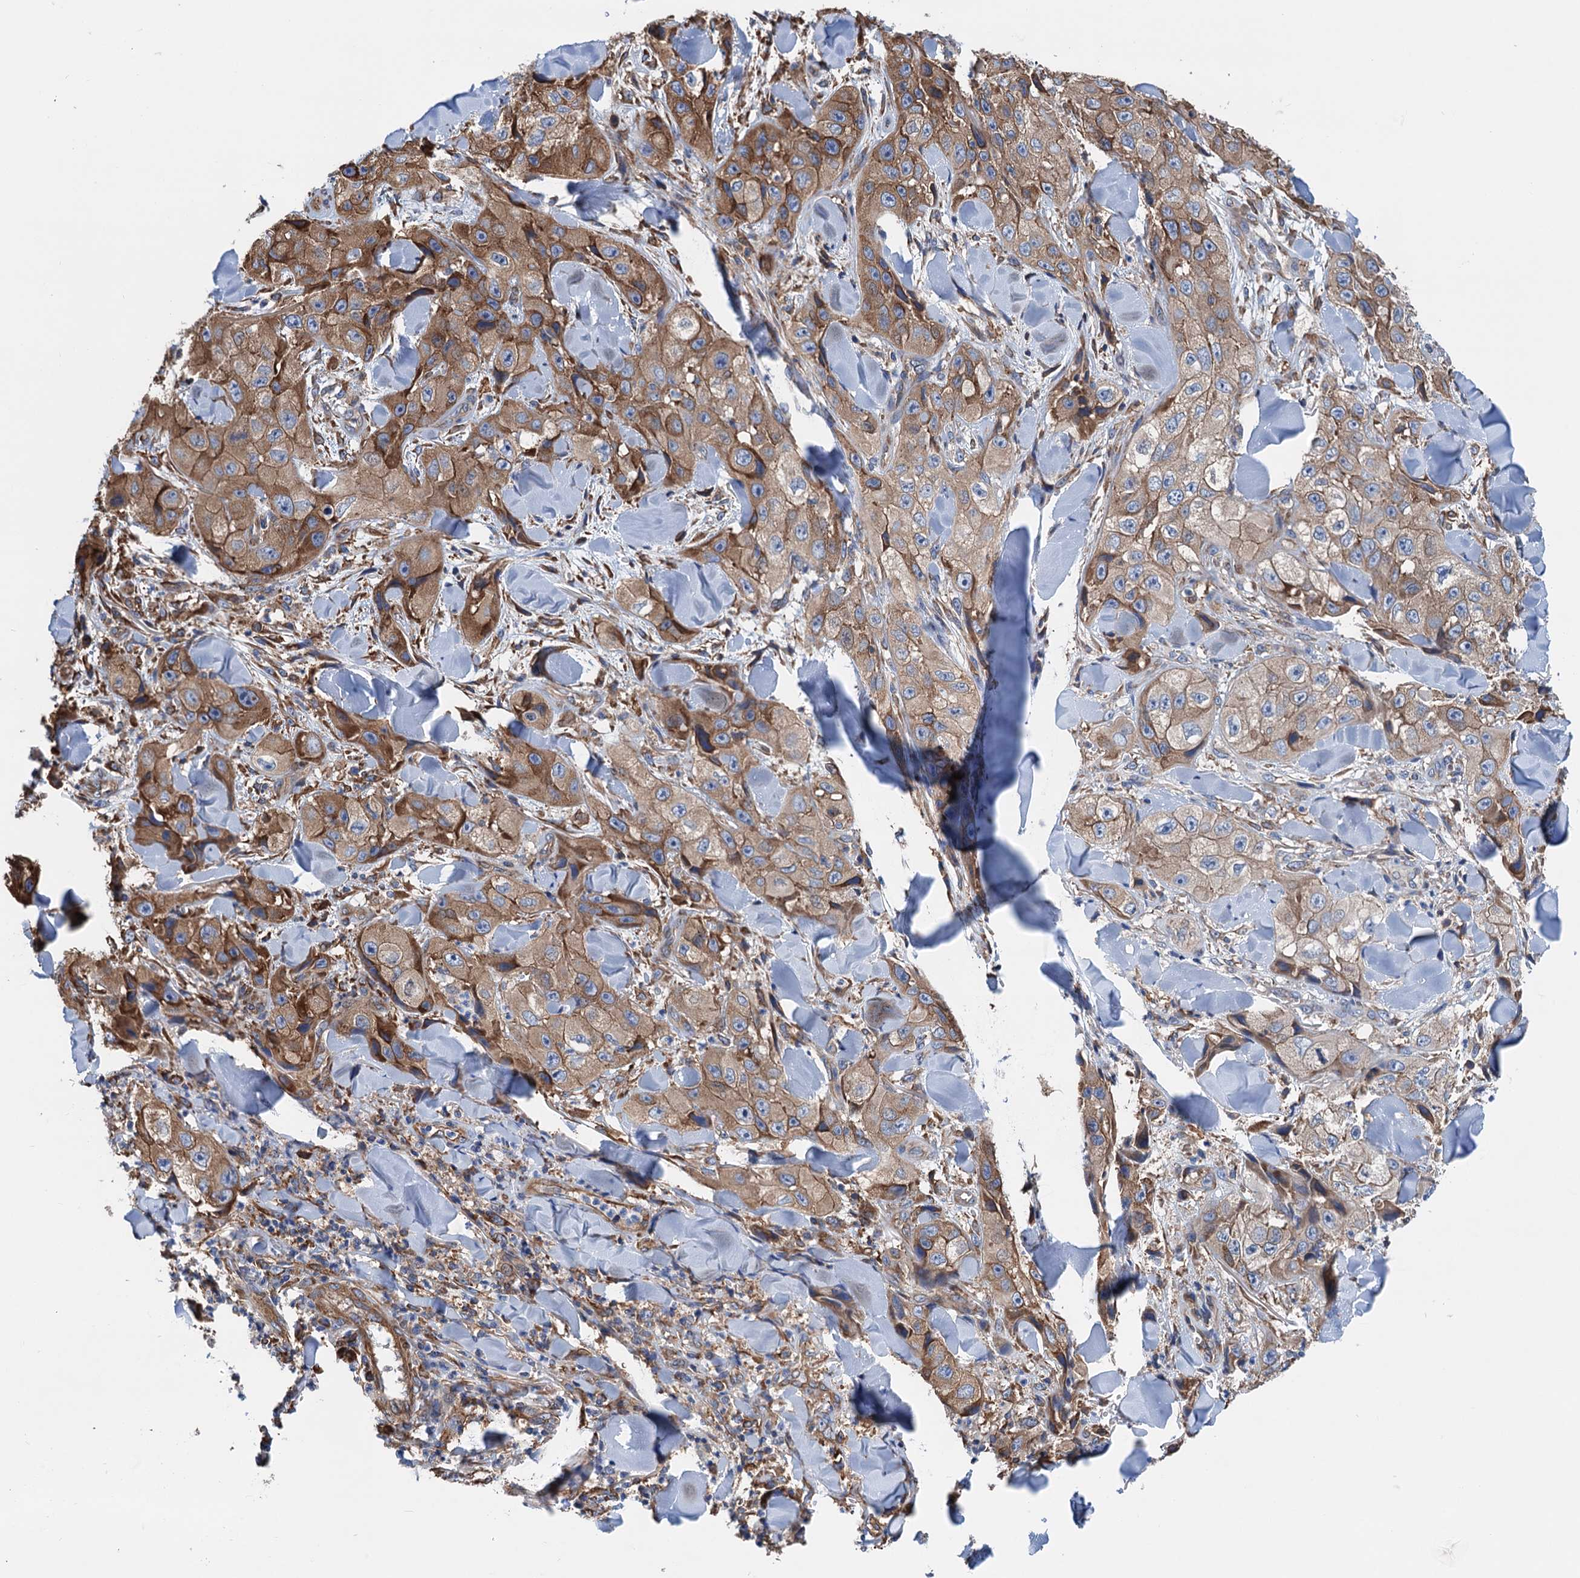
{"staining": {"intensity": "moderate", "quantity": ">75%", "location": "cytoplasmic/membranous"}, "tissue": "skin cancer", "cell_type": "Tumor cells", "image_type": "cancer", "snomed": [{"axis": "morphology", "description": "Squamous cell carcinoma, NOS"}, {"axis": "topography", "description": "Skin"}, {"axis": "topography", "description": "Subcutis"}], "caption": "This micrograph reveals skin cancer (squamous cell carcinoma) stained with immunohistochemistry (IHC) to label a protein in brown. The cytoplasmic/membranous of tumor cells show moderate positivity for the protein. Nuclei are counter-stained blue.", "gene": "SLC12A7", "patient": {"sex": "male", "age": 73}}